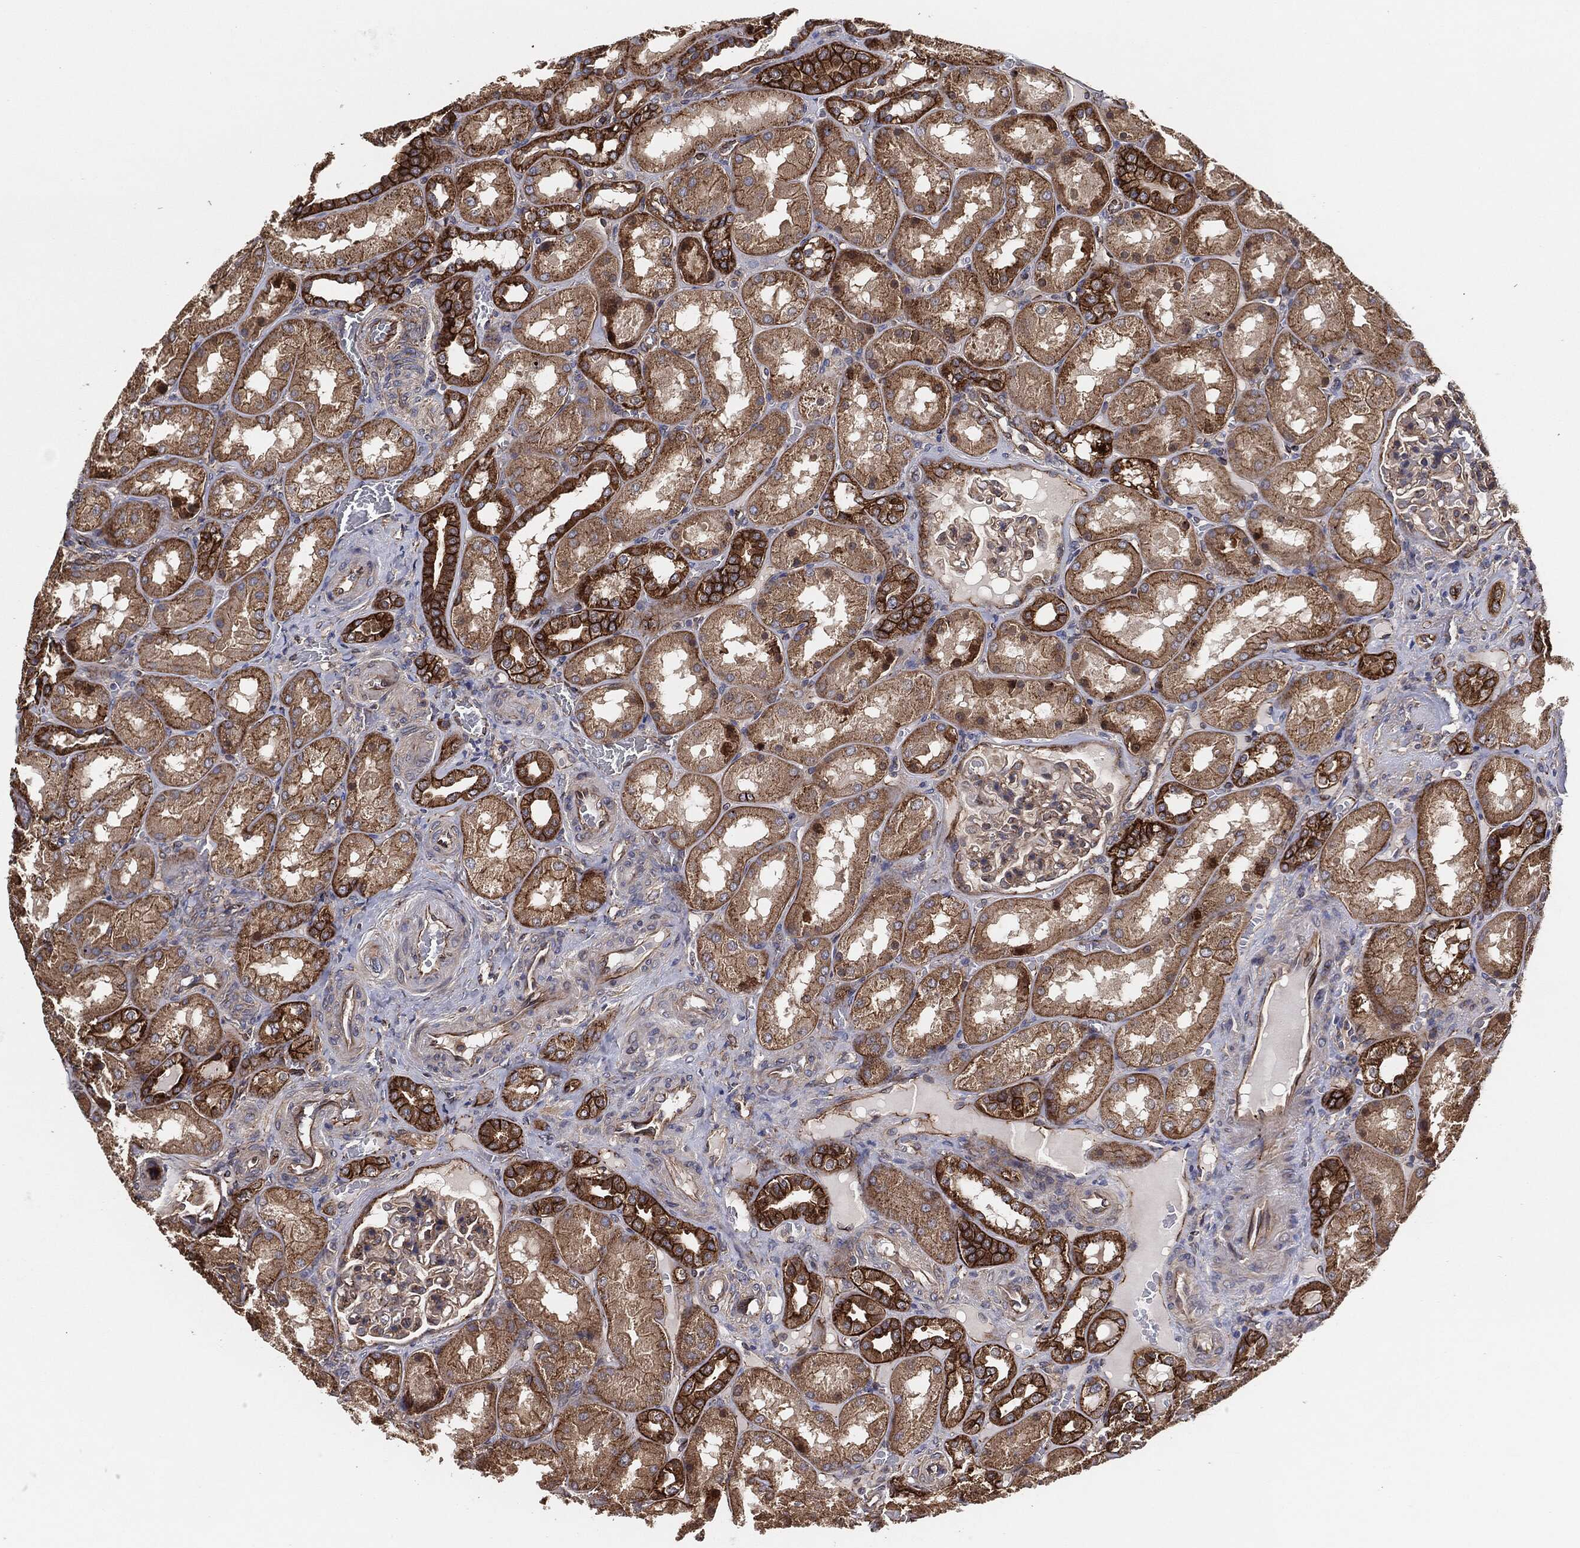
{"staining": {"intensity": "moderate", "quantity": "<25%", "location": "cytoplasmic/membranous"}, "tissue": "kidney", "cell_type": "Cells in glomeruli", "image_type": "normal", "snomed": [{"axis": "morphology", "description": "Normal tissue, NOS"}, {"axis": "topography", "description": "Kidney"}], "caption": "Protein expression analysis of benign kidney exhibits moderate cytoplasmic/membranous expression in about <25% of cells in glomeruli.", "gene": "CTNNA1", "patient": {"sex": "male", "age": 73}}